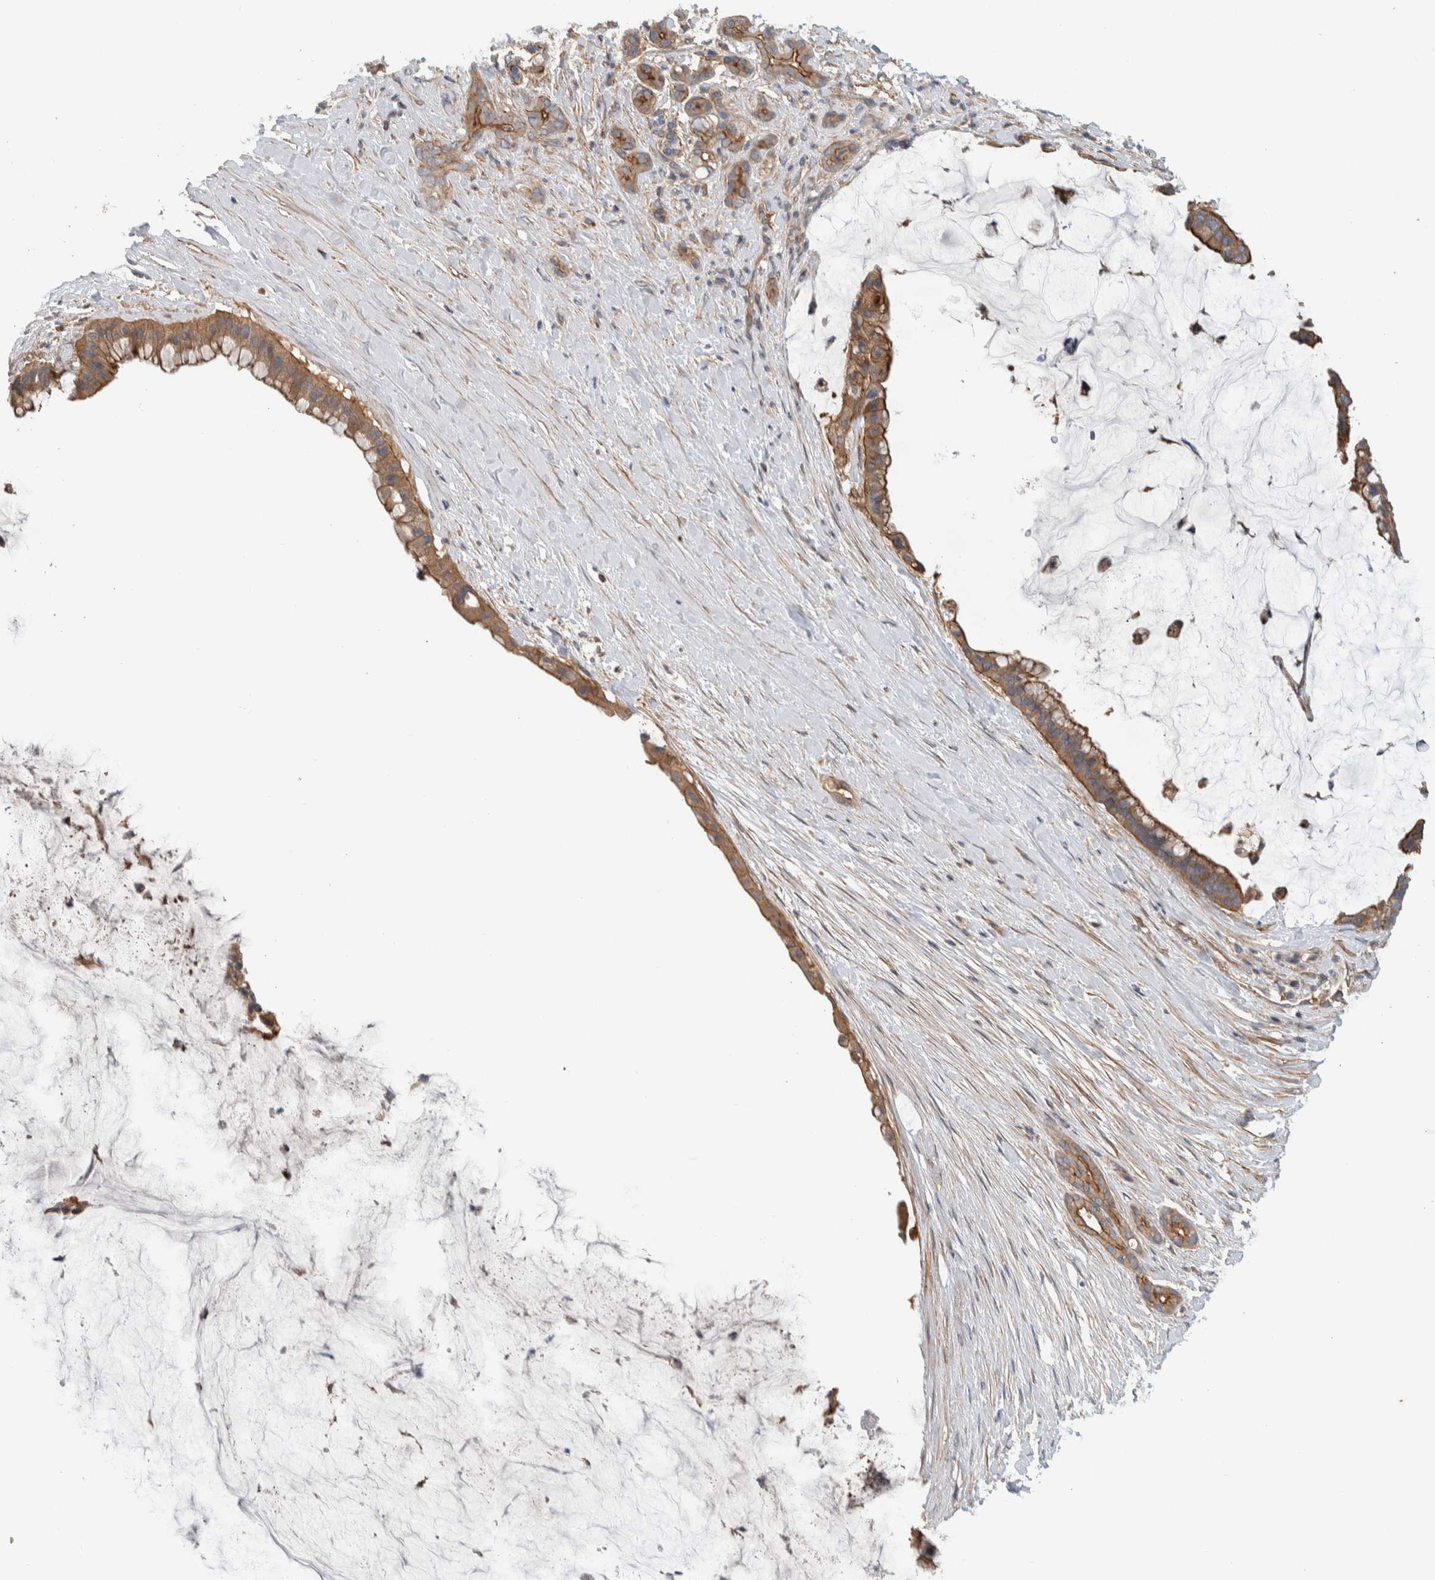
{"staining": {"intensity": "moderate", "quantity": ">75%", "location": "cytoplasmic/membranous"}, "tissue": "pancreatic cancer", "cell_type": "Tumor cells", "image_type": "cancer", "snomed": [{"axis": "morphology", "description": "Adenocarcinoma, NOS"}, {"axis": "topography", "description": "Pancreas"}], "caption": "A brown stain labels moderate cytoplasmic/membranous staining of a protein in pancreatic cancer (adenocarcinoma) tumor cells.", "gene": "MPRIP", "patient": {"sex": "male", "age": 41}}